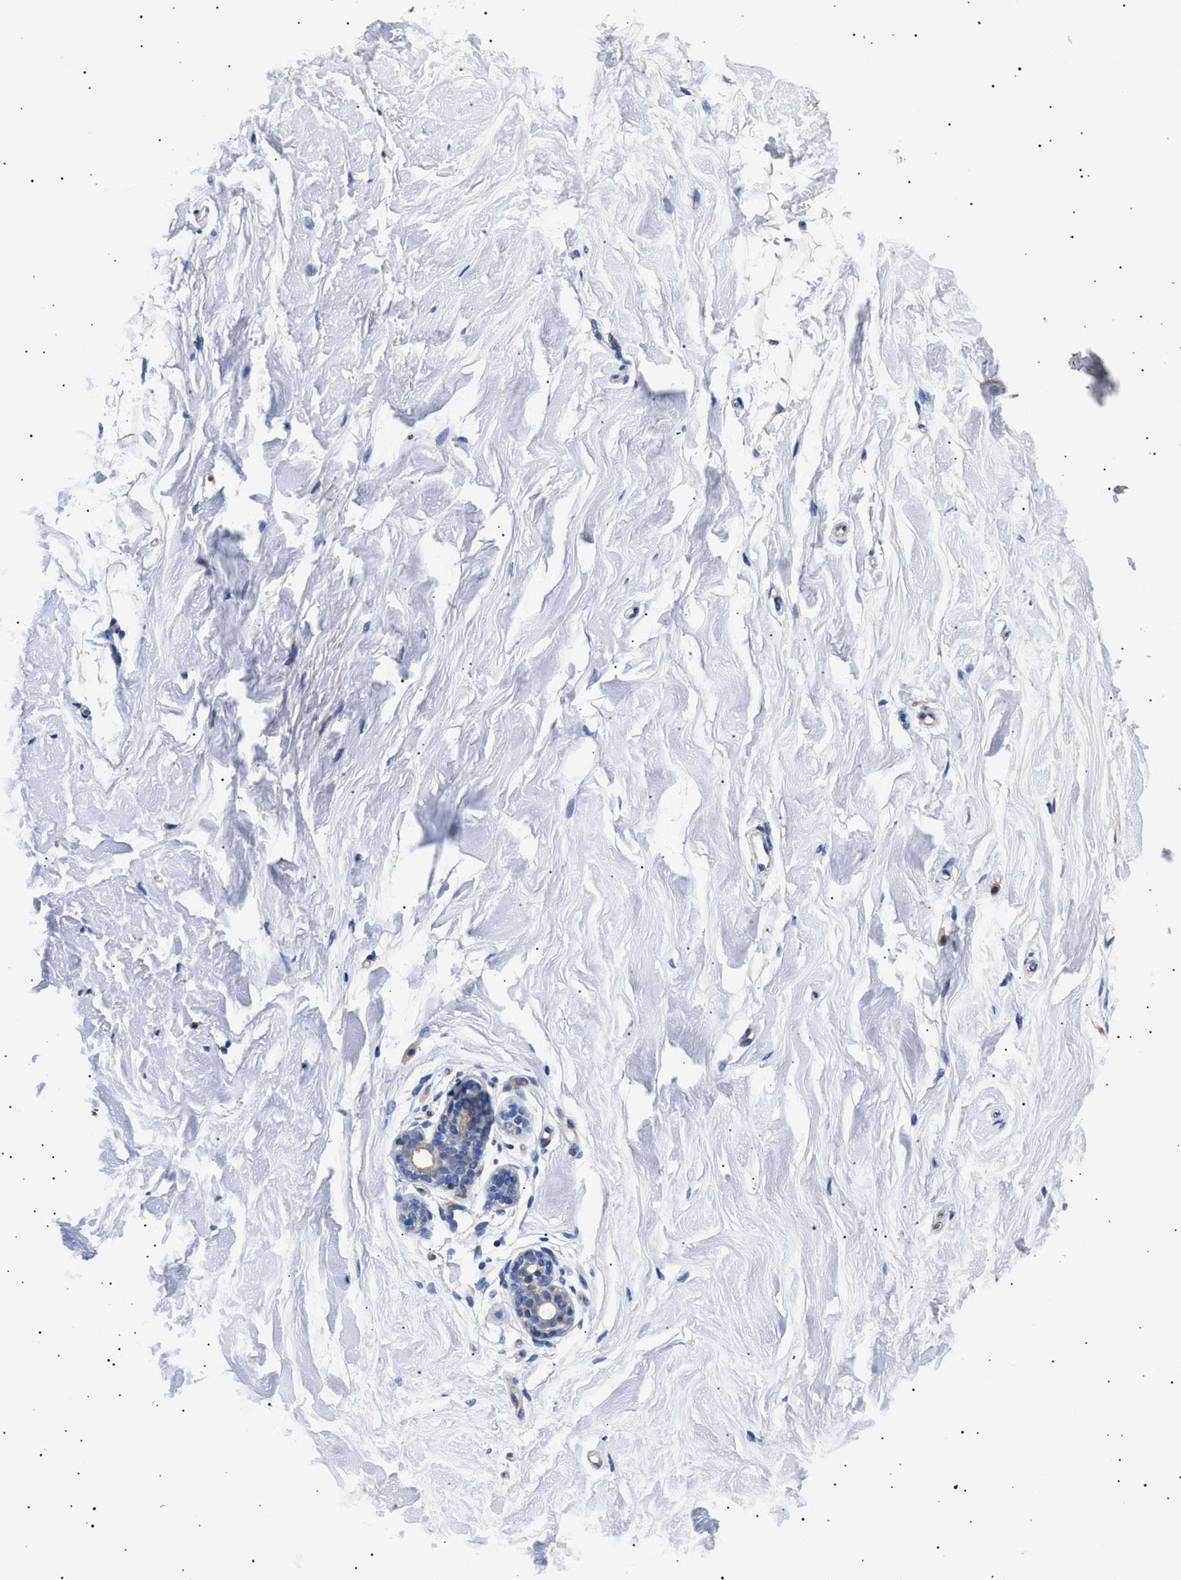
{"staining": {"intensity": "negative", "quantity": "none", "location": "none"}, "tissue": "breast", "cell_type": "Glandular cells", "image_type": "normal", "snomed": [{"axis": "morphology", "description": "Normal tissue, NOS"}, {"axis": "topography", "description": "Breast"}], "caption": "High power microscopy histopathology image of an immunohistochemistry micrograph of unremarkable breast, revealing no significant expression in glandular cells. The staining was performed using DAB to visualize the protein expression in brown, while the nuclei were stained in blue with hematoxylin (Magnification: 20x).", "gene": "HEMGN", "patient": {"sex": "female", "age": 22}}